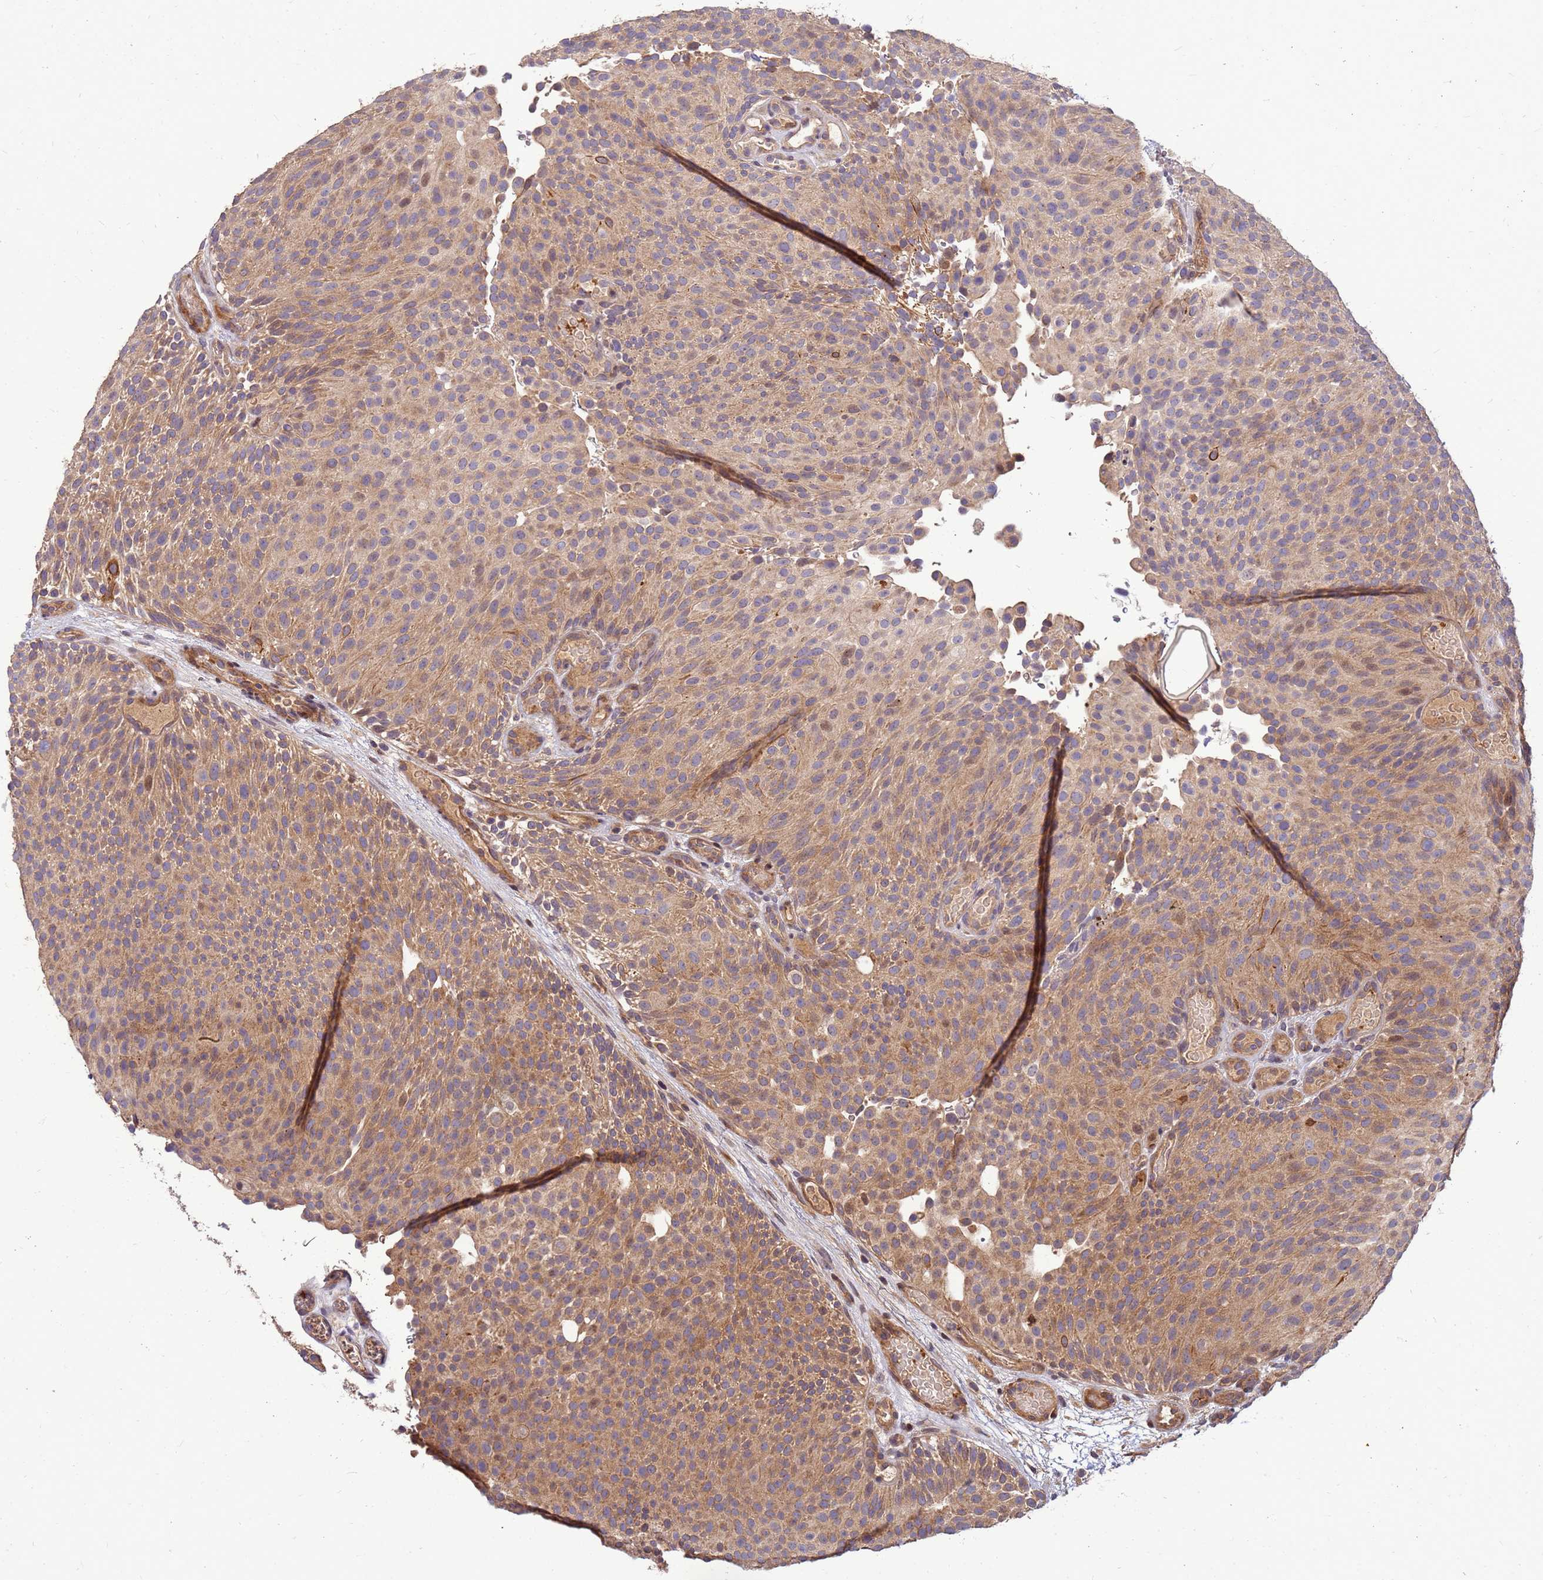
{"staining": {"intensity": "moderate", "quantity": ">75%", "location": "cytoplasmic/membranous"}, "tissue": "urothelial cancer", "cell_type": "Tumor cells", "image_type": "cancer", "snomed": [{"axis": "morphology", "description": "Urothelial carcinoma, Low grade"}, {"axis": "topography", "description": "Urinary bladder"}], "caption": "Protein staining of low-grade urothelial carcinoma tissue exhibits moderate cytoplasmic/membranous staining in approximately >75% of tumor cells. Ihc stains the protein of interest in brown and the nuclei are stained blue.", "gene": "DUS4L", "patient": {"sex": "male", "age": 78}}